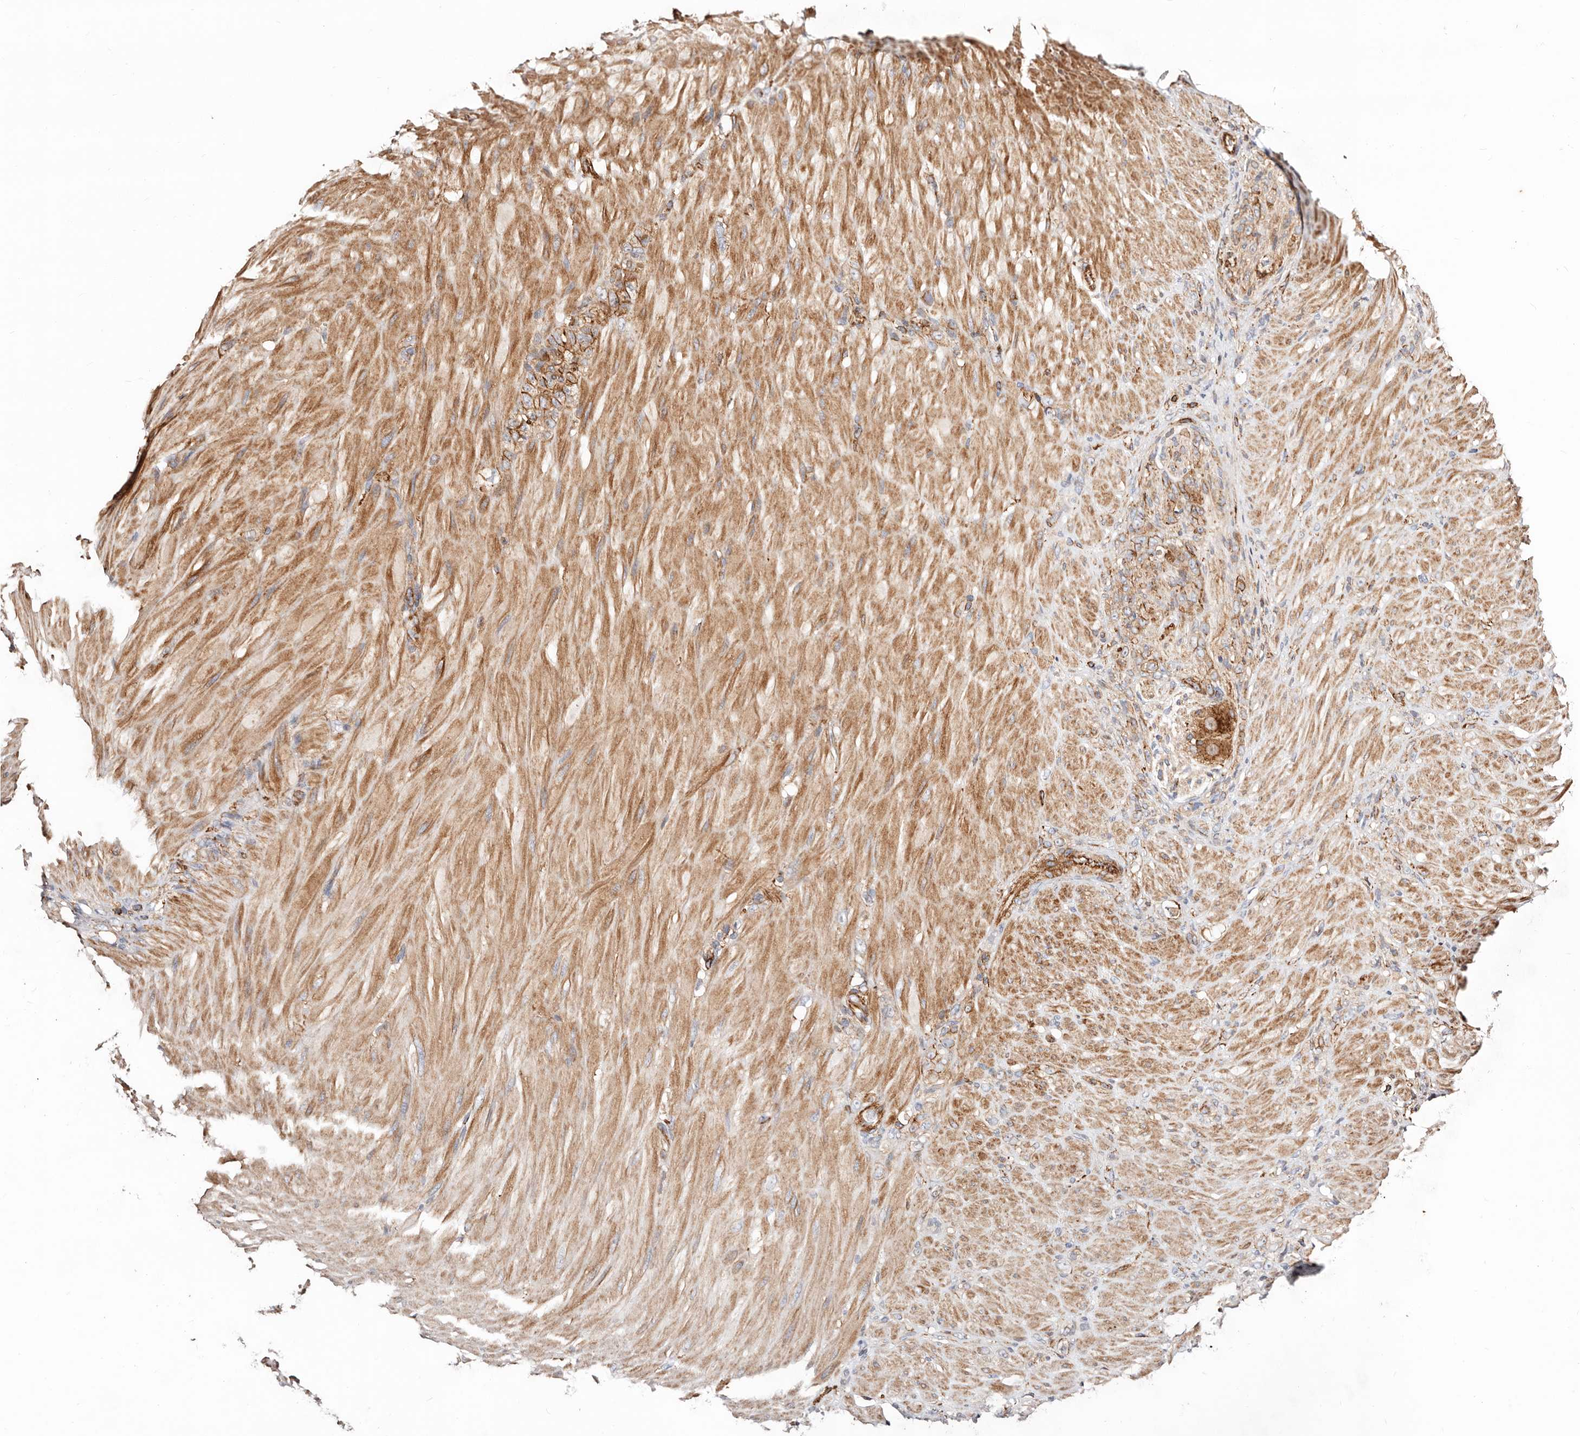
{"staining": {"intensity": "moderate", "quantity": ">75%", "location": "cytoplasmic/membranous"}, "tissue": "stomach cancer", "cell_type": "Tumor cells", "image_type": "cancer", "snomed": [{"axis": "morphology", "description": "Normal tissue, NOS"}, {"axis": "morphology", "description": "Adenocarcinoma, NOS"}, {"axis": "topography", "description": "Stomach"}], "caption": "Immunohistochemical staining of stomach adenocarcinoma displays medium levels of moderate cytoplasmic/membranous staining in about >75% of tumor cells.", "gene": "PTPN22", "patient": {"sex": "male", "age": 82}}